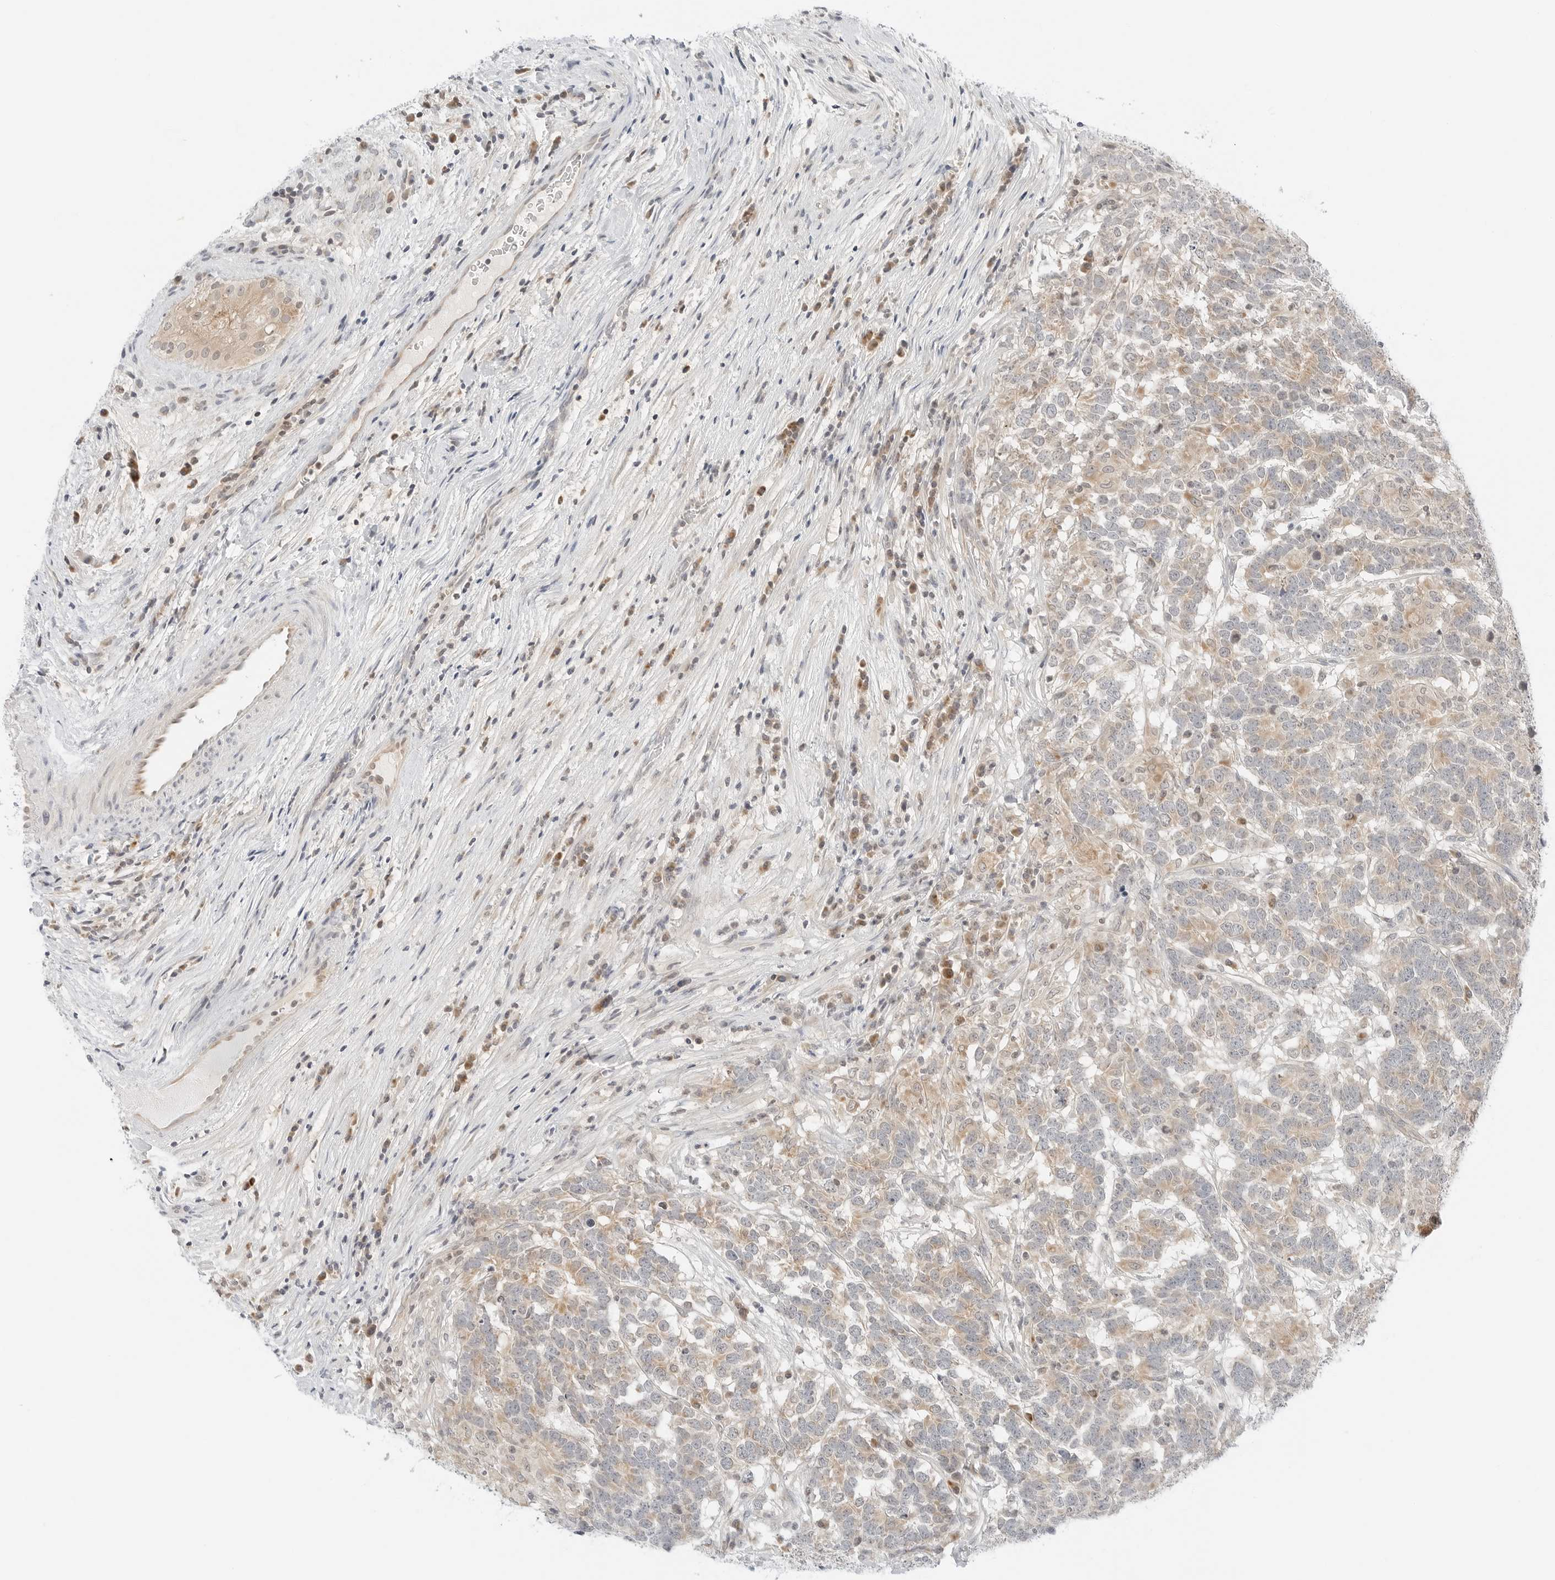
{"staining": {"intensity": "weak", "quantity": "25%-75%", "location": "cytoplasmic/membranous"}, "tissue": "testis cancer", "cell_type": "Tumor cells", "image_type": "cancer", "snomed": [{"axis": "morphology", "description": "Carcinoma, Embryonal, NOS"}, {"axis": "topography", "description": "Testis"}], "caption": "Immunohistochemical staining of embryonal carcinoma (testis) reveals weak cytoplasmic/membranous protein expression in about 25%-75% of tumor cells.", "gene": "IQCC", "patient": {"sex": "male", "age": 26}}